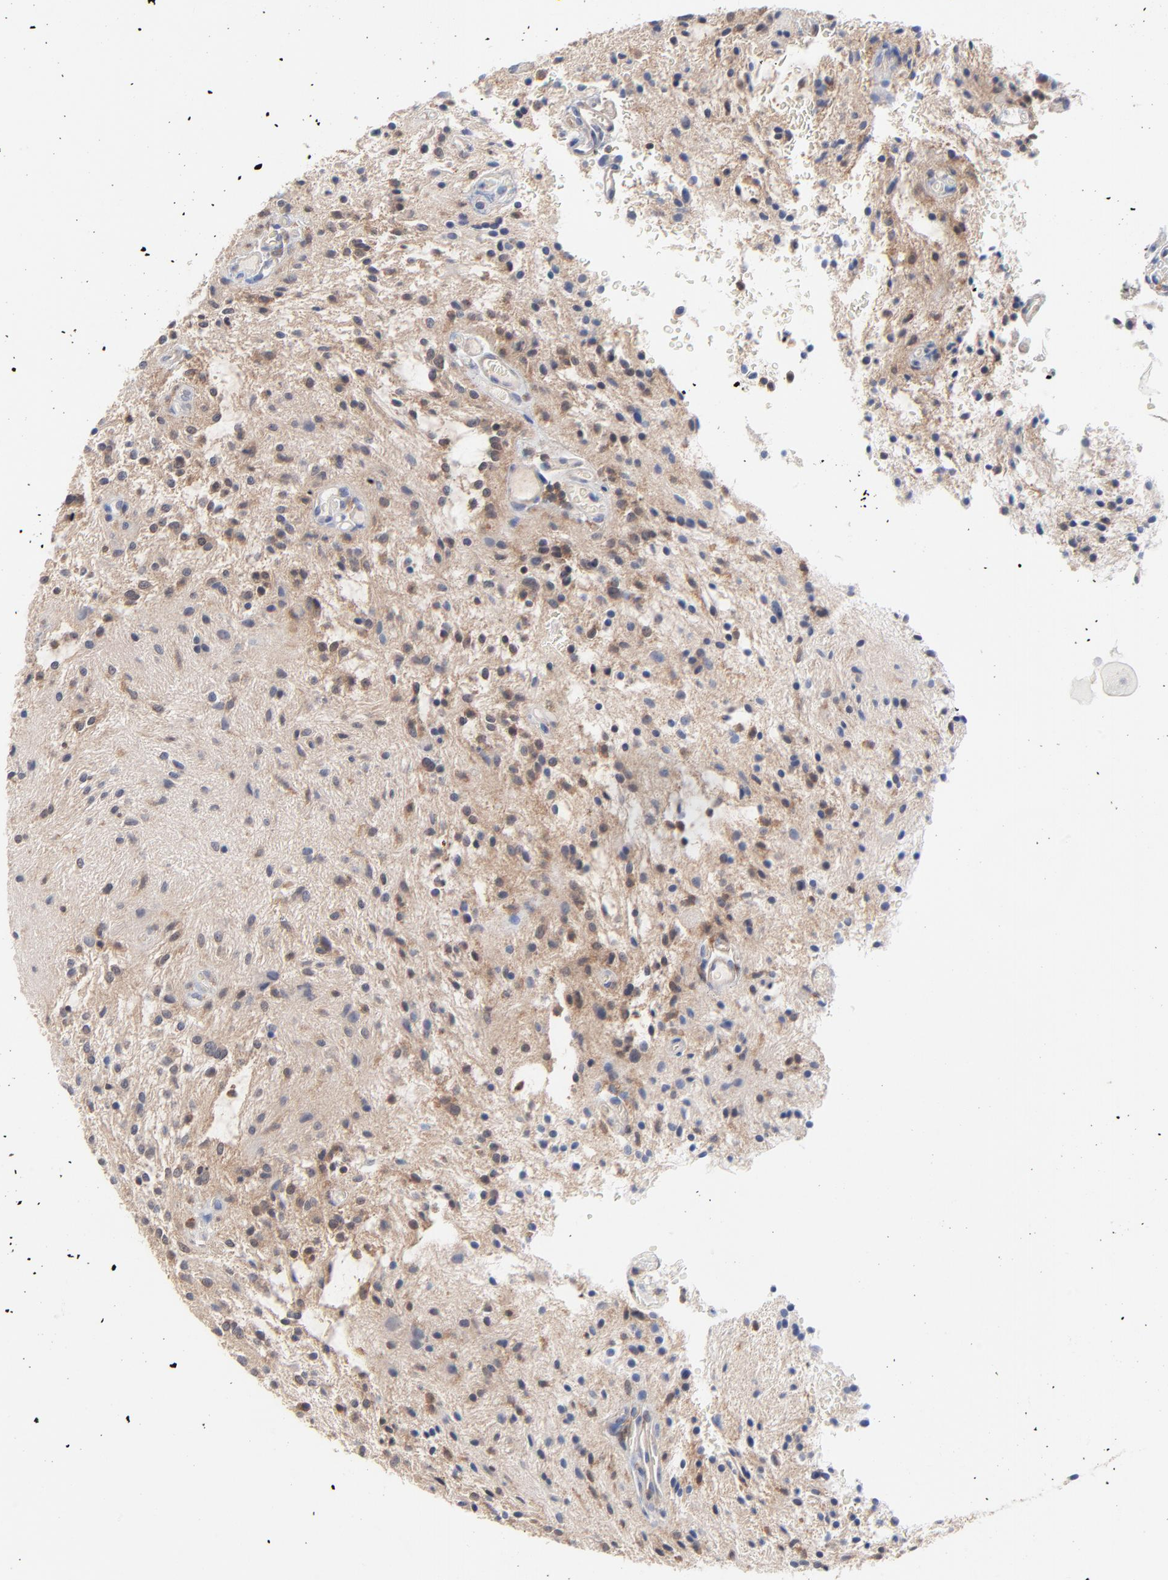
{"staining": {"intensity": "weak", "quantity": "<25%", "location": "cytoplasmic/membranous"}, "tissue": "glioma", "cell_type": "Tumor cells", "image_type": "cancer", "snomed": [{"axis": "morphology", "description": "Glioma, malignant, NOS"}, {"axis": "topography", "description": "Cerebellum"}], "caption": "Tumor cells are negative for protein expression in human glioma.", "gene": "CAB39L", "patient": {"sex": "female", "age": 10}}